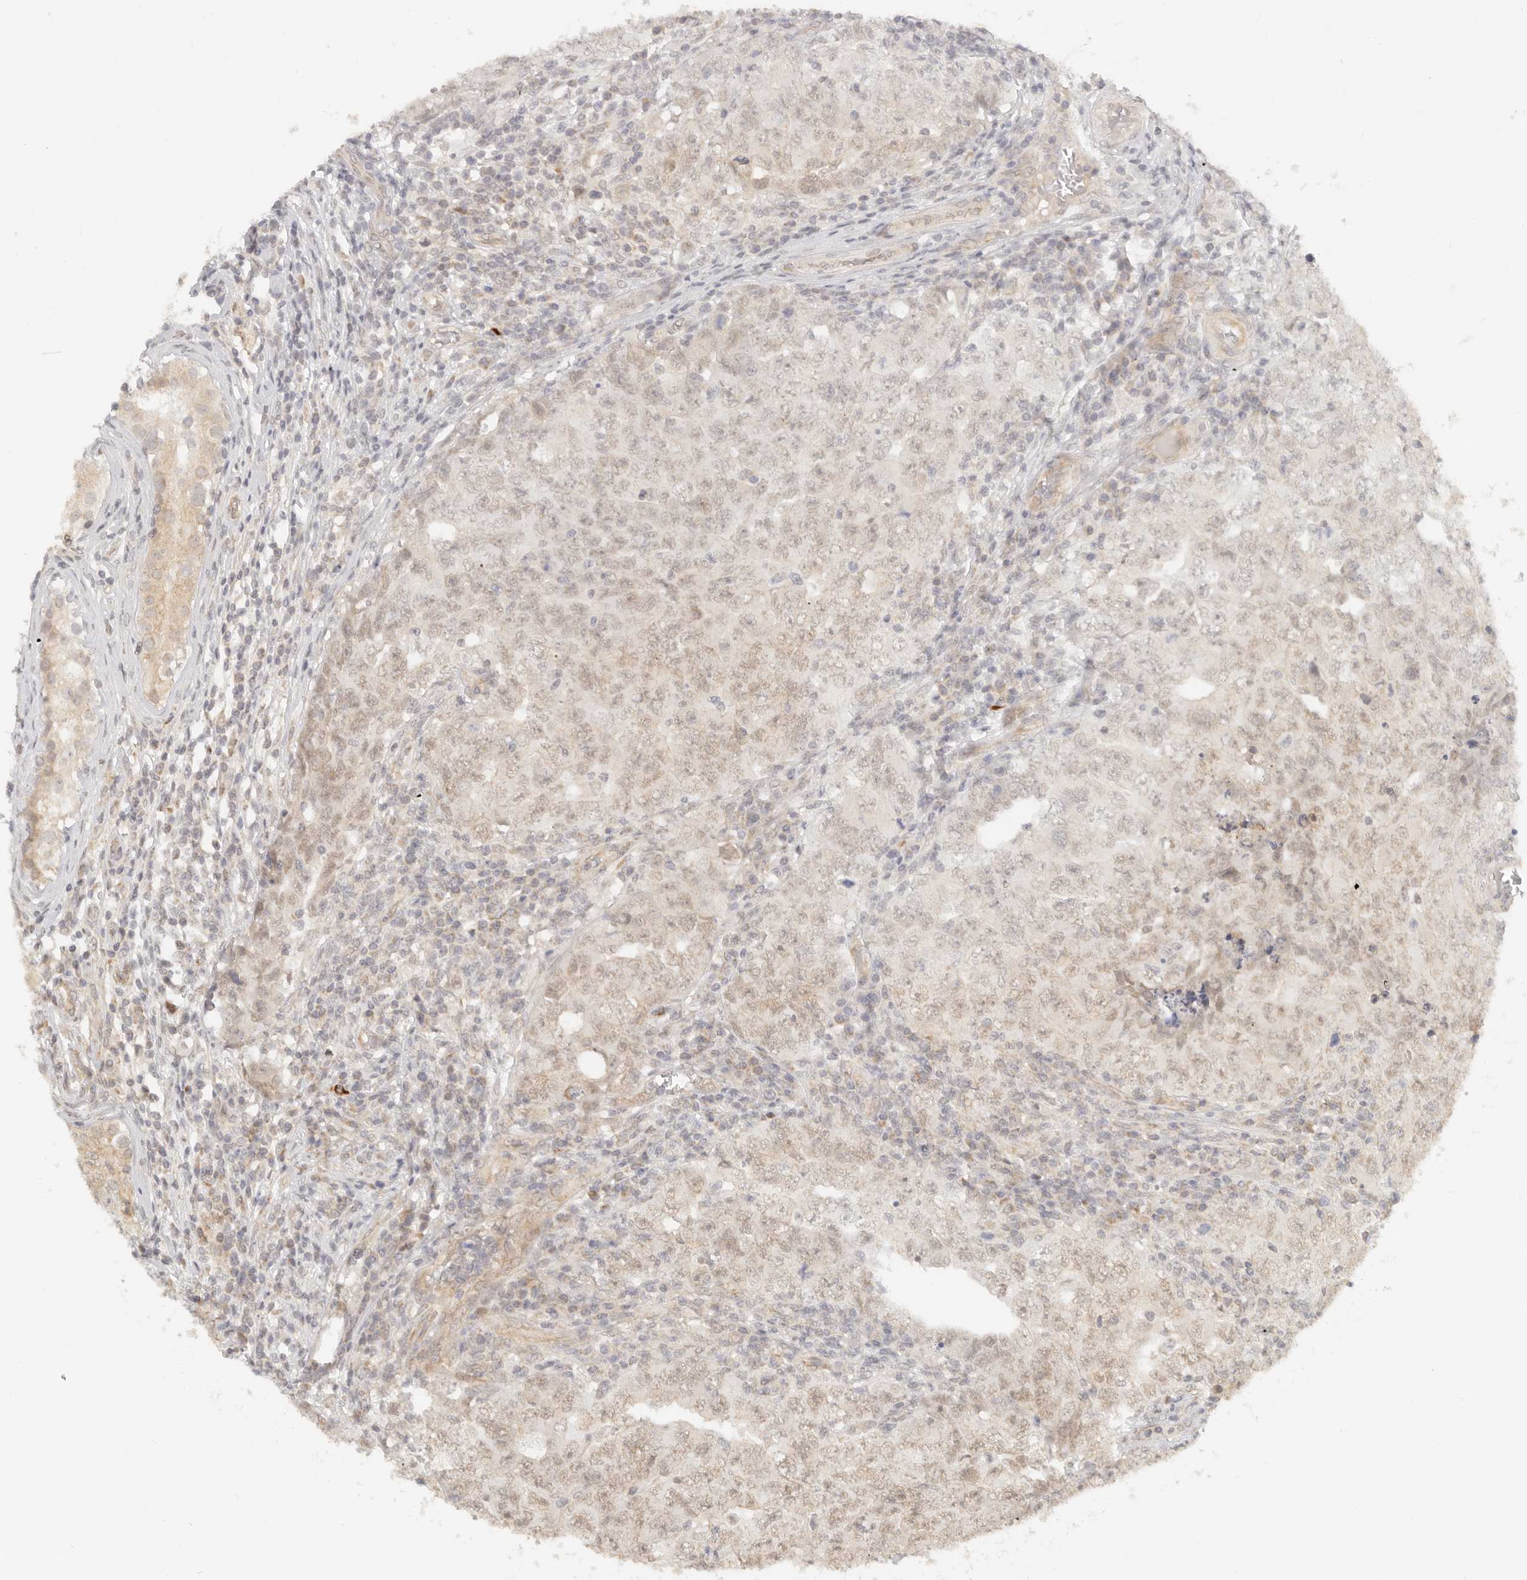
{"staining": {"intensity": "negative", "quantity": "none", "location": "none"}, "tissue": "testis cancer", "cell_type": "Tumor cells", "image_type": "cancer", "snomed": [{"axis": "morphology", "description": "Carcinoma, Embryonal, NOS"}, {"axis": "topography", "description": "Testis"}], "caption": "Testis cancer (embryonal carcinoma) was stained to show a protein in brown. There is no significant expression in tumor cells.", "gene": "BAALC", "patient": {"sex": "male", "age": 26}}